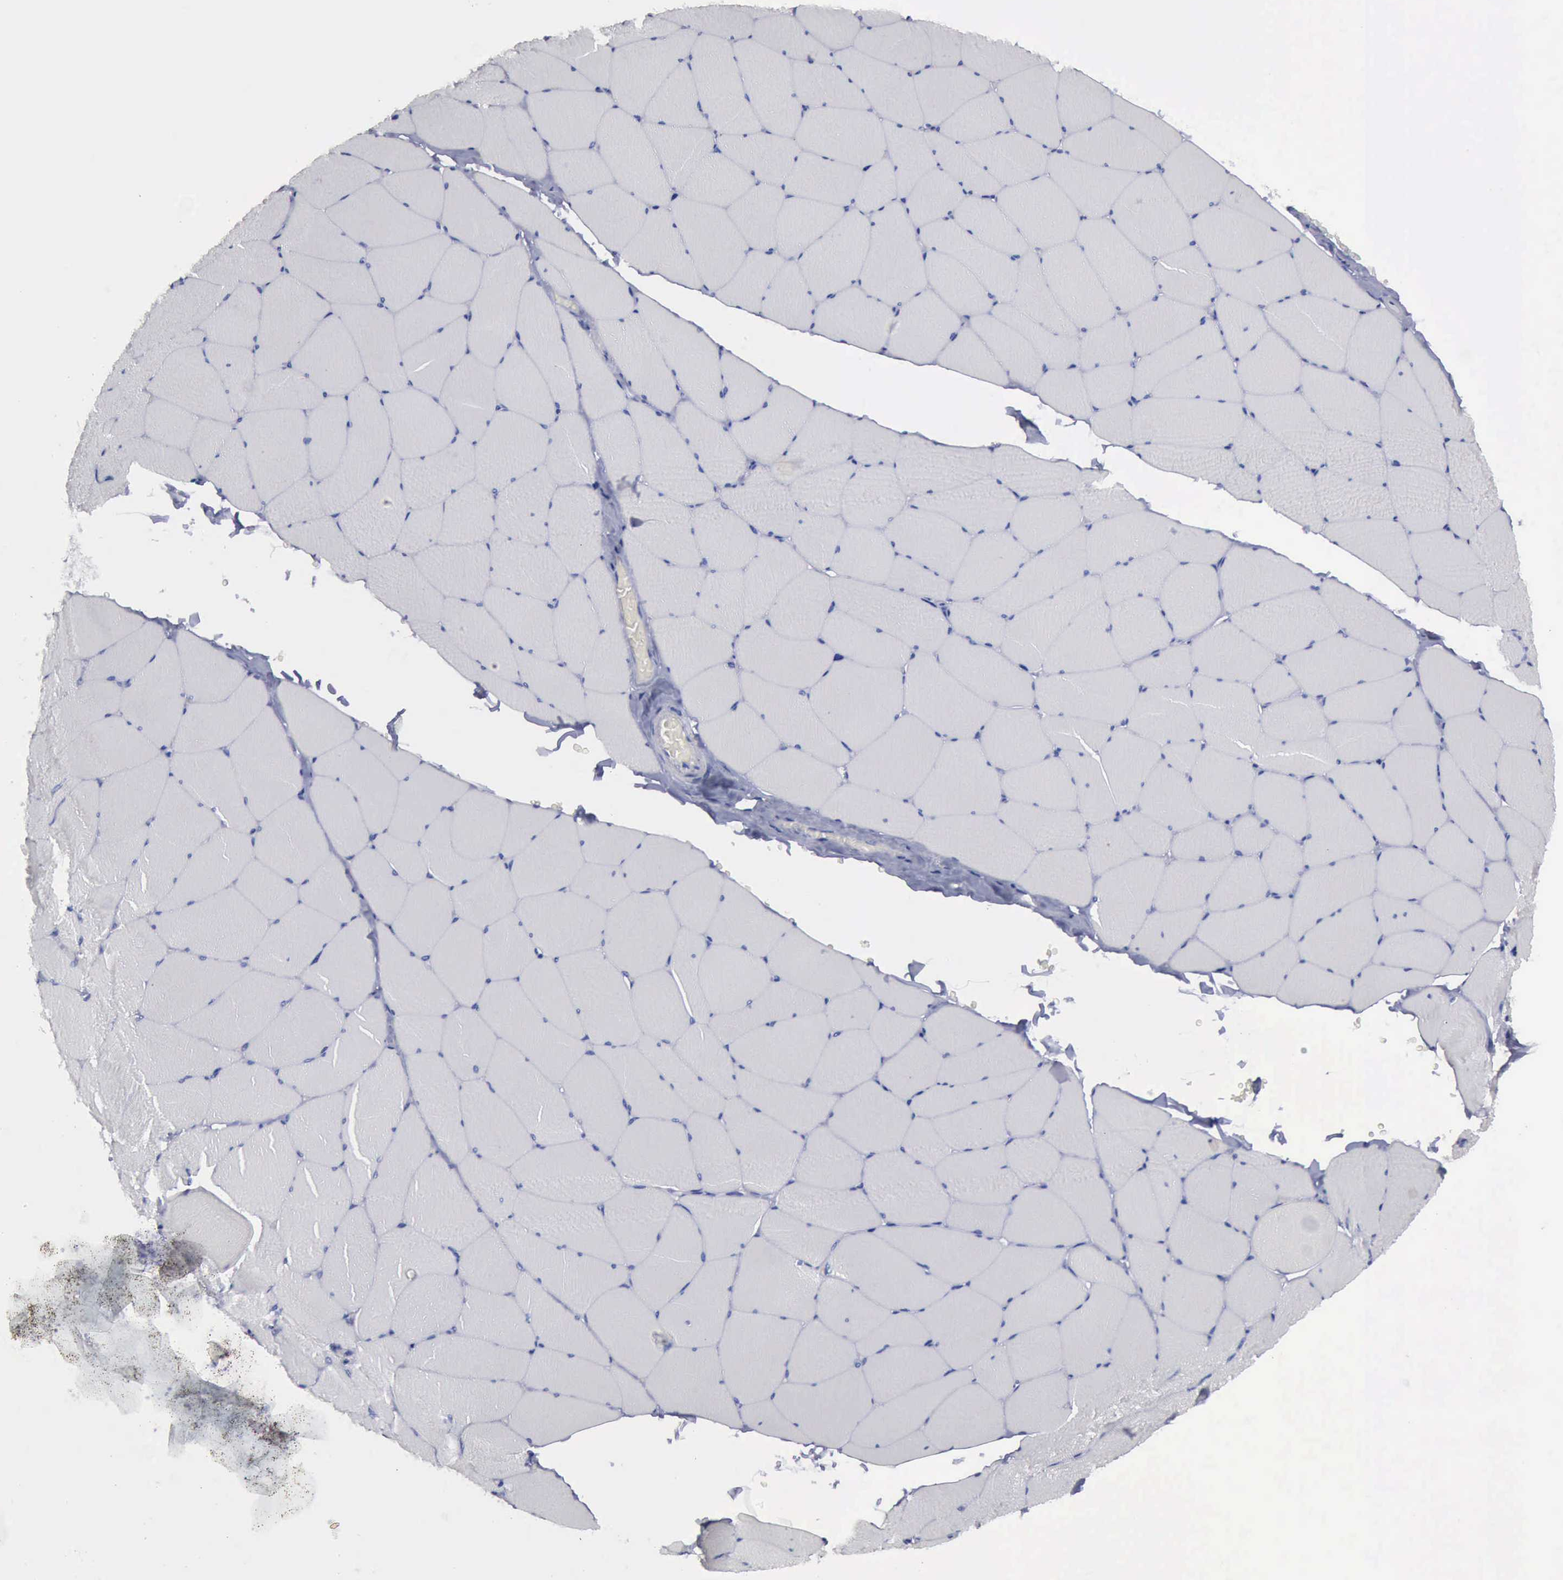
{"staining": {"intensity": "negative", "quantity": "none", "location": "none"}, "tissue": "skeletal muscle", "cell_type": "Myocytes", "image_type": "normal", "snomed": [{"axis": "morphology", "description": "Normal tissue, NOS"}, {"axis": "topography", "description": "Skeletal muscle"}, {"axis": "topography", "description": "Salivary gland"}], "caption": "Immunohistochemistry (IHC) image of benign skeletal muscle: skeletal muscle stained with DAB (3,3'-diaminobenzidine) demonstrates no significant protein positivity in myocytes.", "gene": "CYP19A1", "patient": {"sex": "male", "age": 62}}